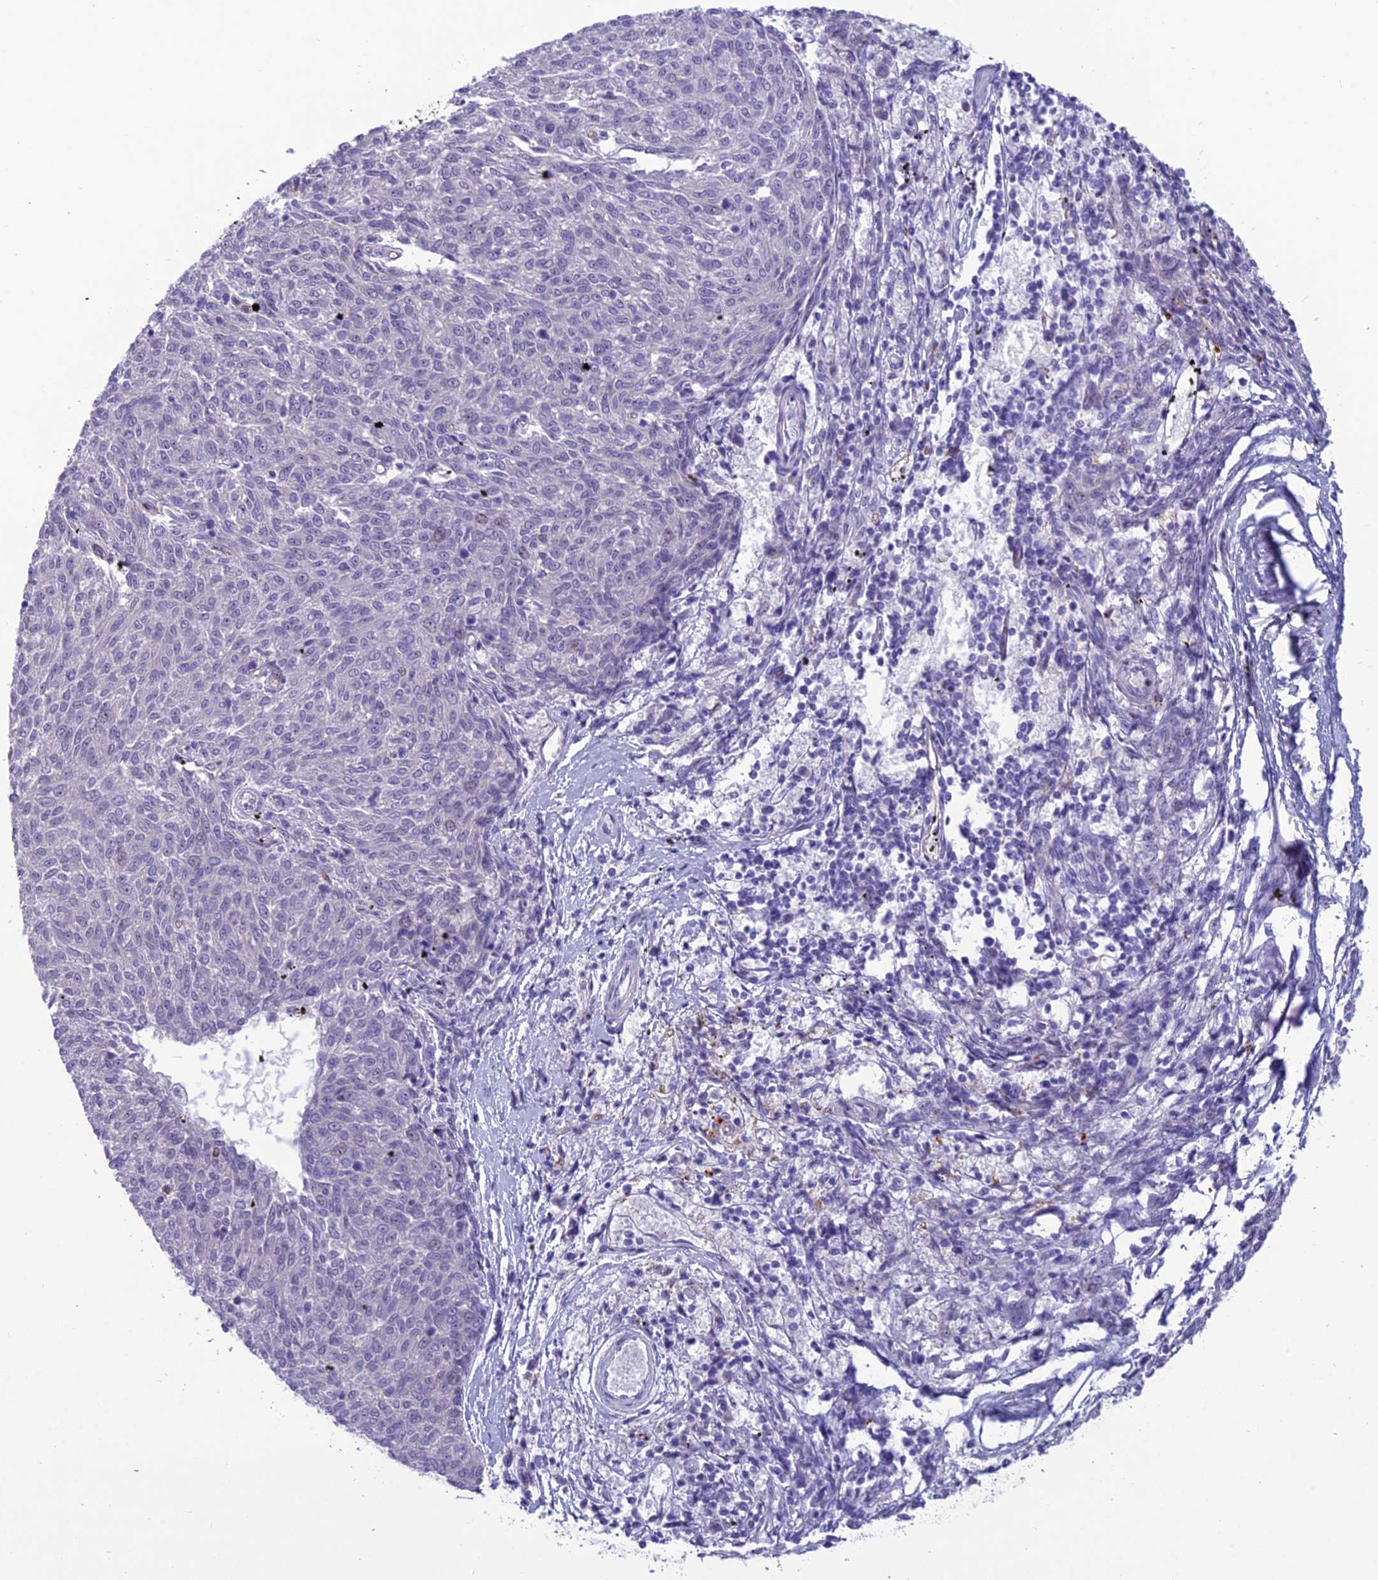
{"staining": {"intensity": "negative", "quantity": "none", "location": "none"}, "tissue": "melanoma", "cell_type": "Tumor cells", "image_type": "cancer", "snomed": [{"axis": "morphology", "description": "Malignant melanoma, NOS"}, {"axis": "topography", "description": "Skin"}], "caption": "Malignant melanoma stained for a protein using immunohistochemistry (IHC) exhibits no expression tumor cells.", "gene": "BBS7", "patient": {"sex": "female", "age": 72}}